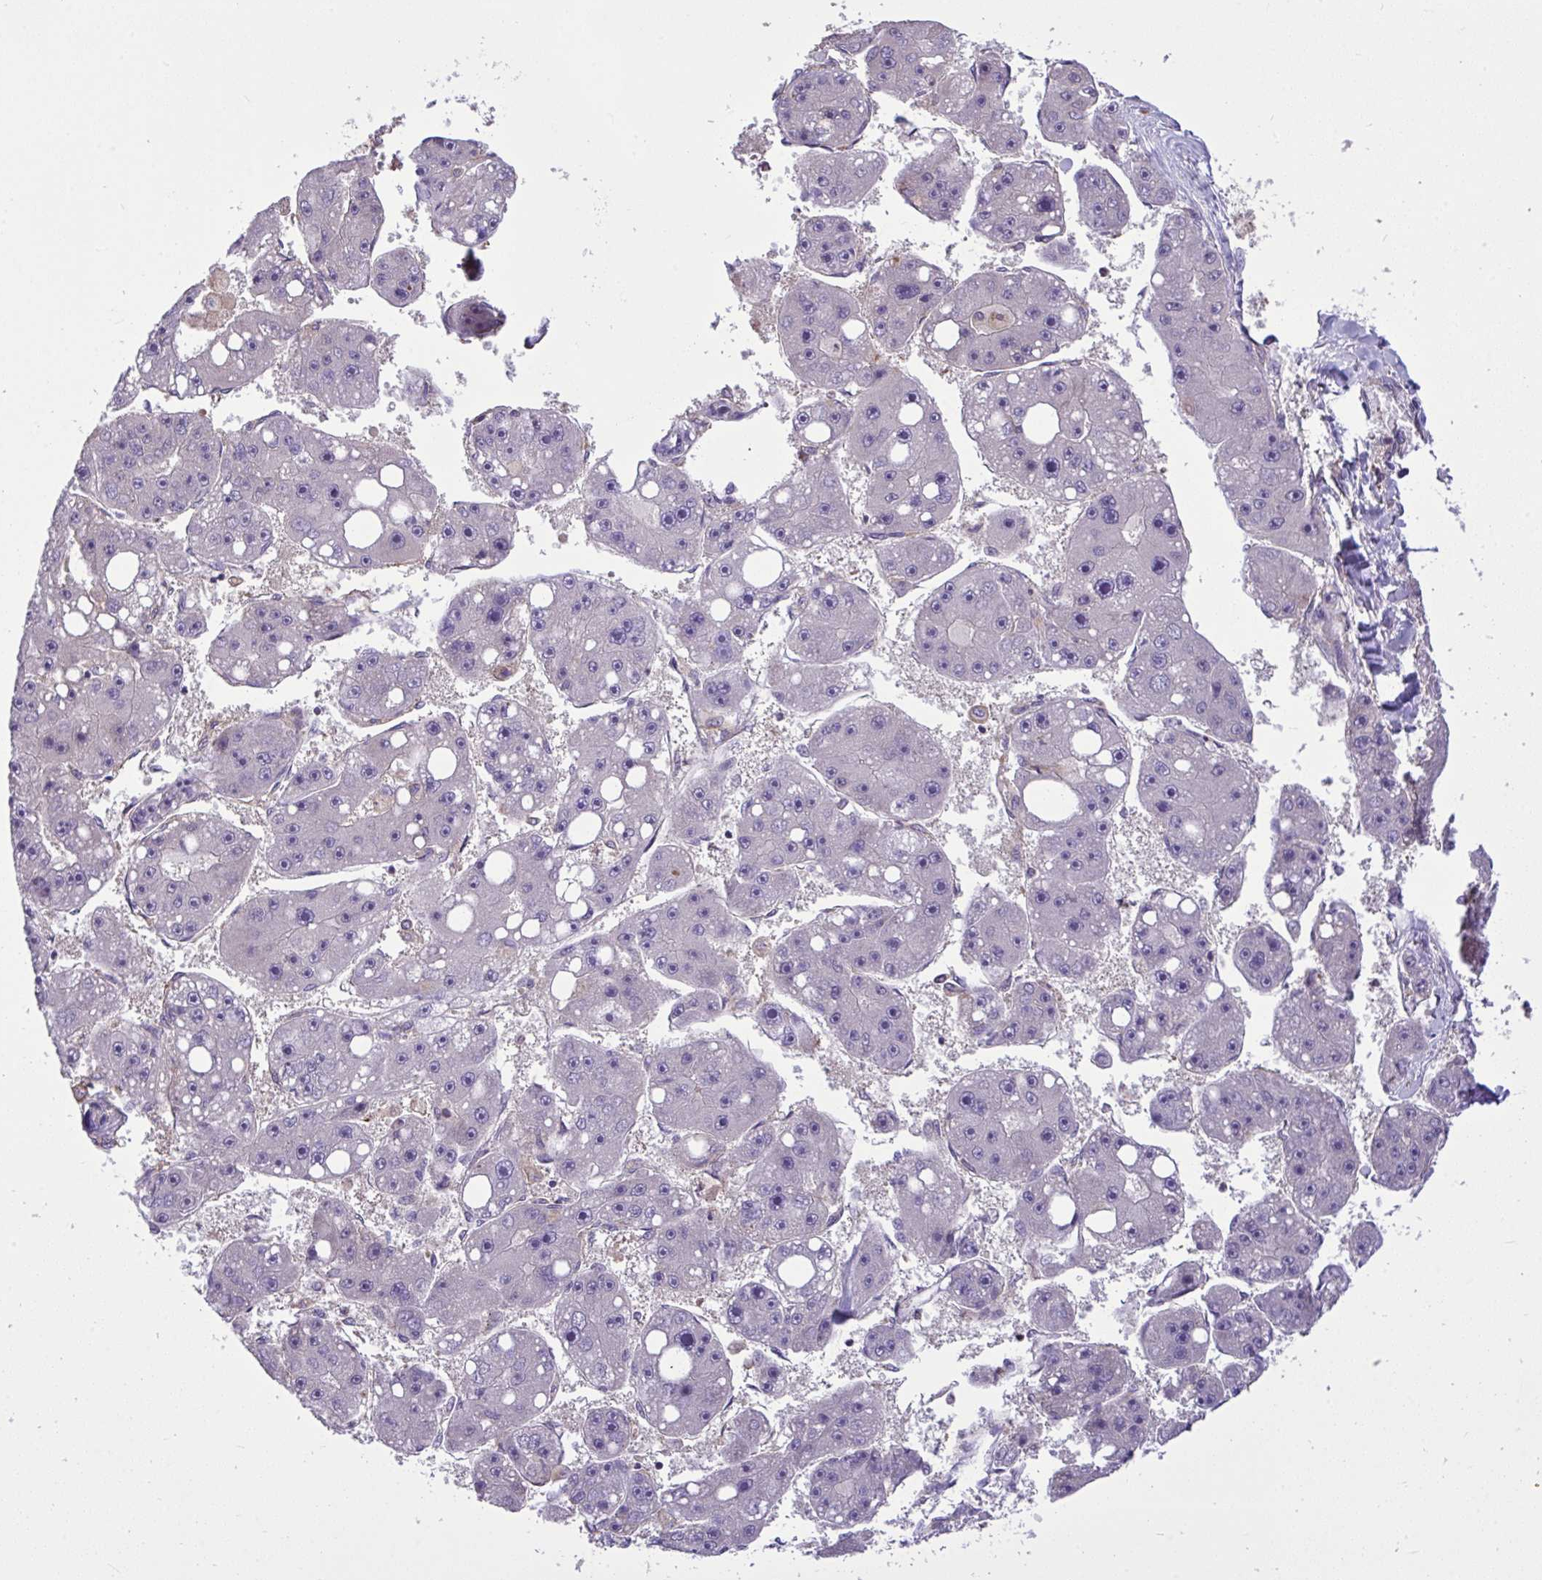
{"staining": {"intensity": "negative", "quantity": "none", "location": "none"}, "tissue": "liver cancer", "cell_type": "Tumor cells", "image_type": "cancer", "snomed": [{"axis": "morphology", "description": "Carcinoma, Hepatocellular, NOS"}, {"axis": "topography", "description": "Liver"}], "caption": "This is an immunohistochemistry (IHC) image of human liver cancer. There is no positivity in tumor cells.", "gene": "GRB14", "patient": {"sex": "female", "age": 61}}